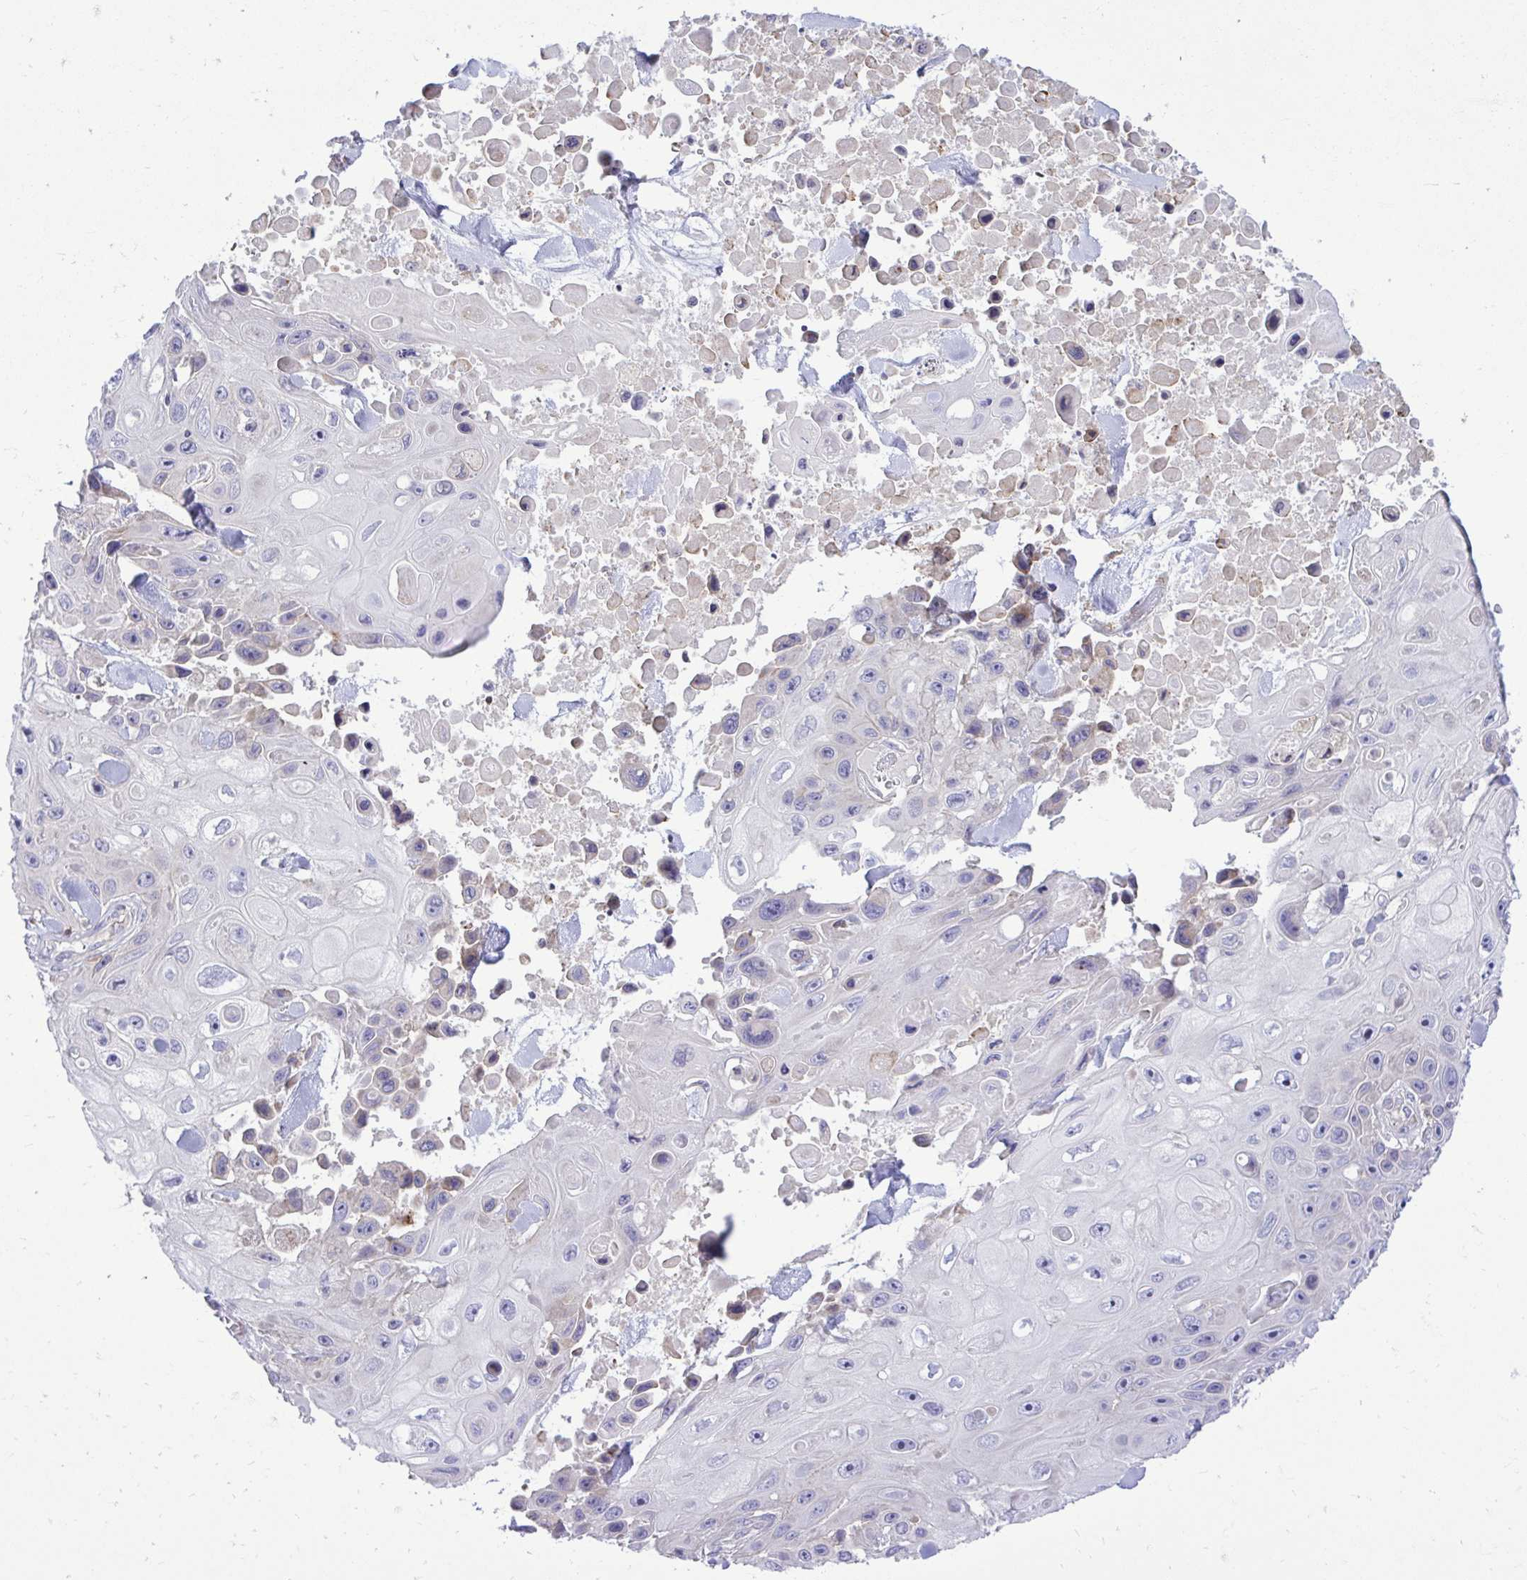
{"staining": {"intensity": "negative", "quantity": "none", "location": "none"}, "tissue": "skin cancer", "cell_type": "Tumor cells", "image_type": "cancer", "snomed": [{"axis": "morphology", "description": "Squamous cell carcinoma, NOS"}, {"axis": "topography", "description": "Skin"}], "caption": "This is a image of IHC staining of skin squamous cell carcinoma, which shows no positivity in tumor cells.", "gene": "METTL9", "patient": {"sex": "male", "age": 82}}